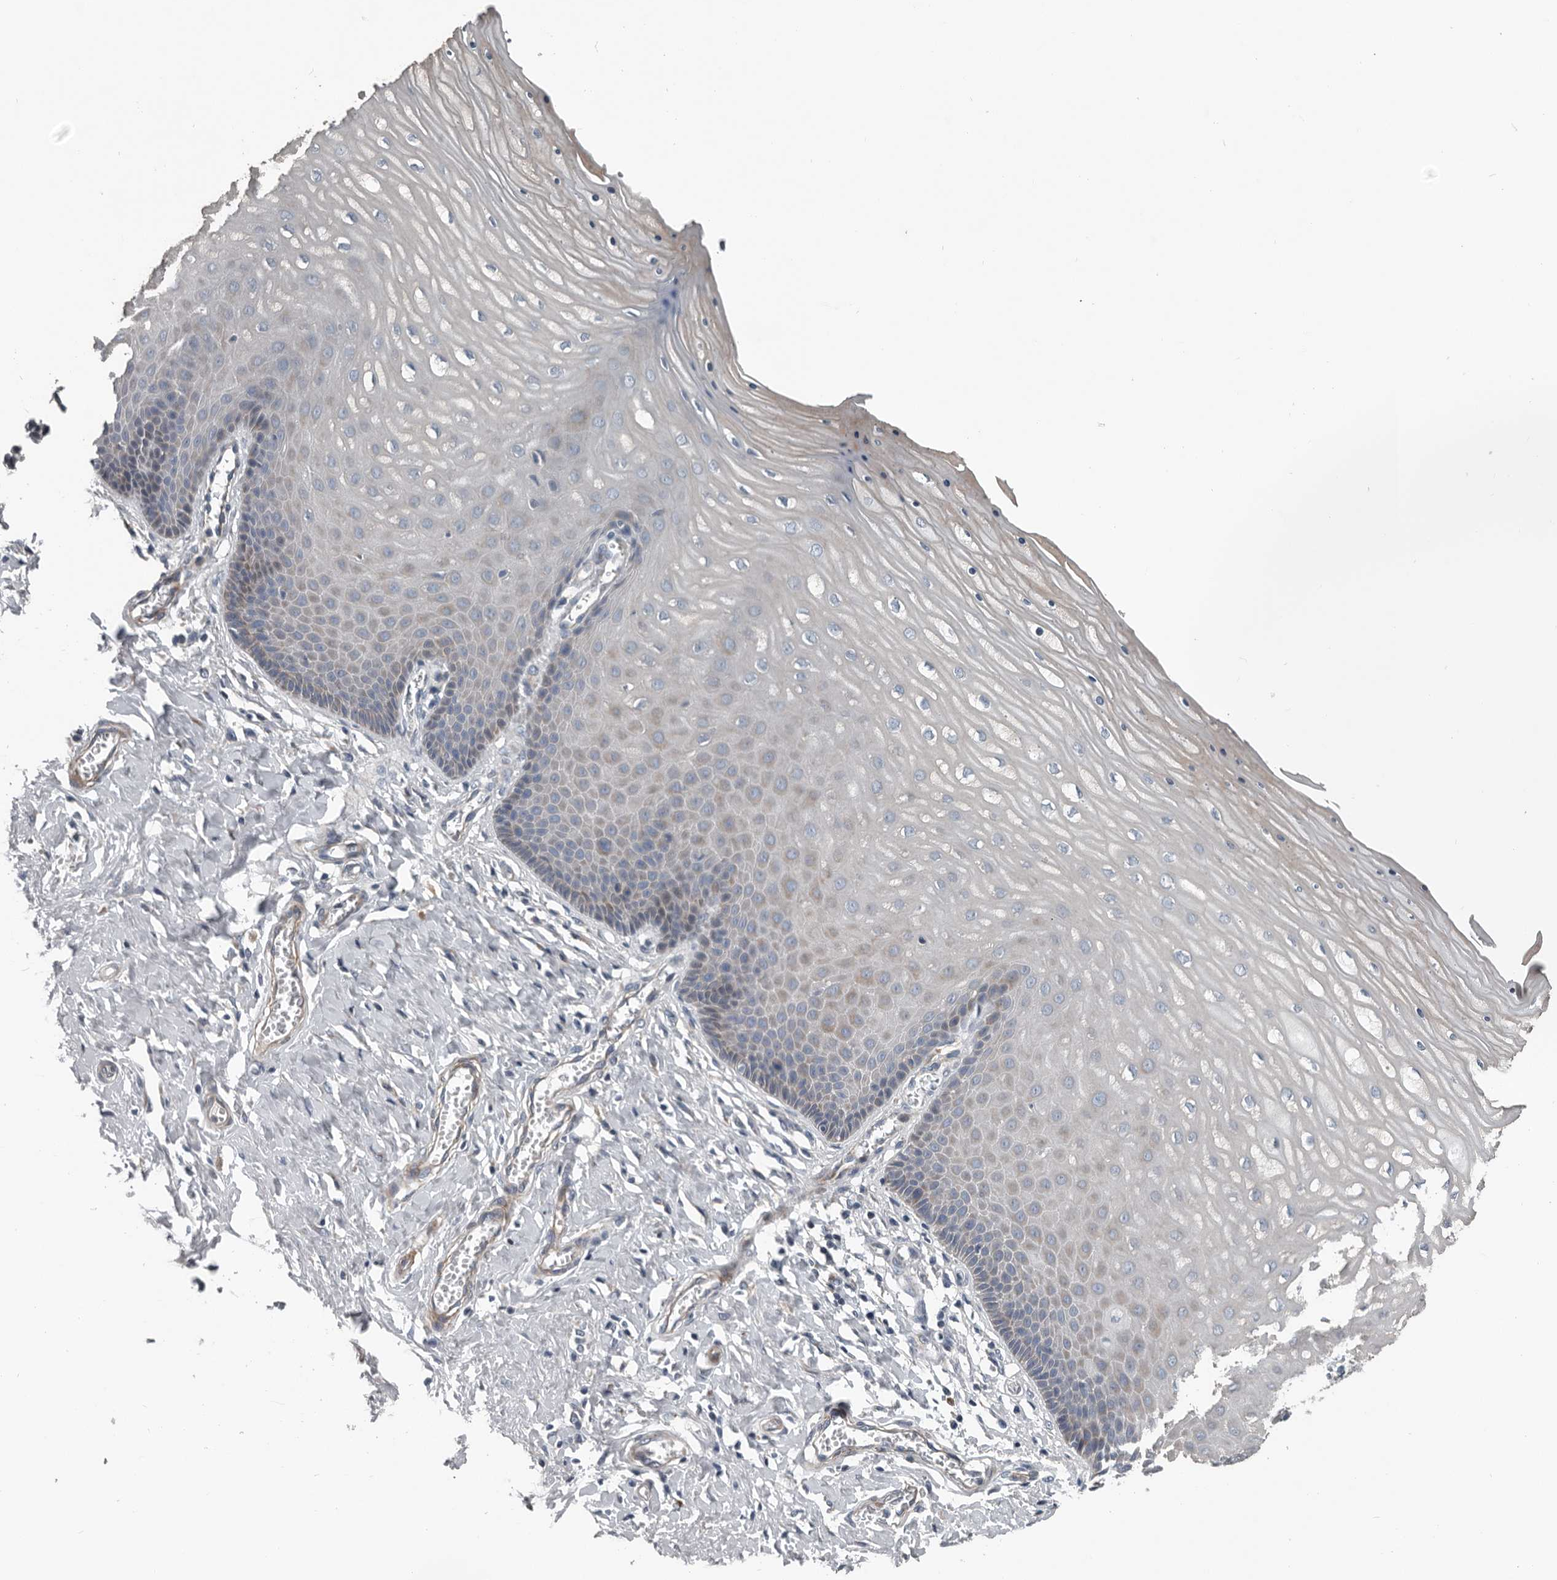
{"staining": {"intensity": "moderate", "quantity": "<25%", "location": "cytoplasmic/membranous"}, "tissue": "cervix", "cell_type": "Squamous epithelial cells", "image_type": "normal", "snomed": [{"axis": "morphology", "description": "Normal tissue, NOS"}, {"axis": "topography", "description": "Cervix"}], "caption": "Brown immunohistochemical staining in normal cervix displays moderate cytoplasmic/membranous expression in approximately <25% of squamous epithelial cells.", "gene": "DPY19L4", "patient": {"sex": "female", "age": 55}}